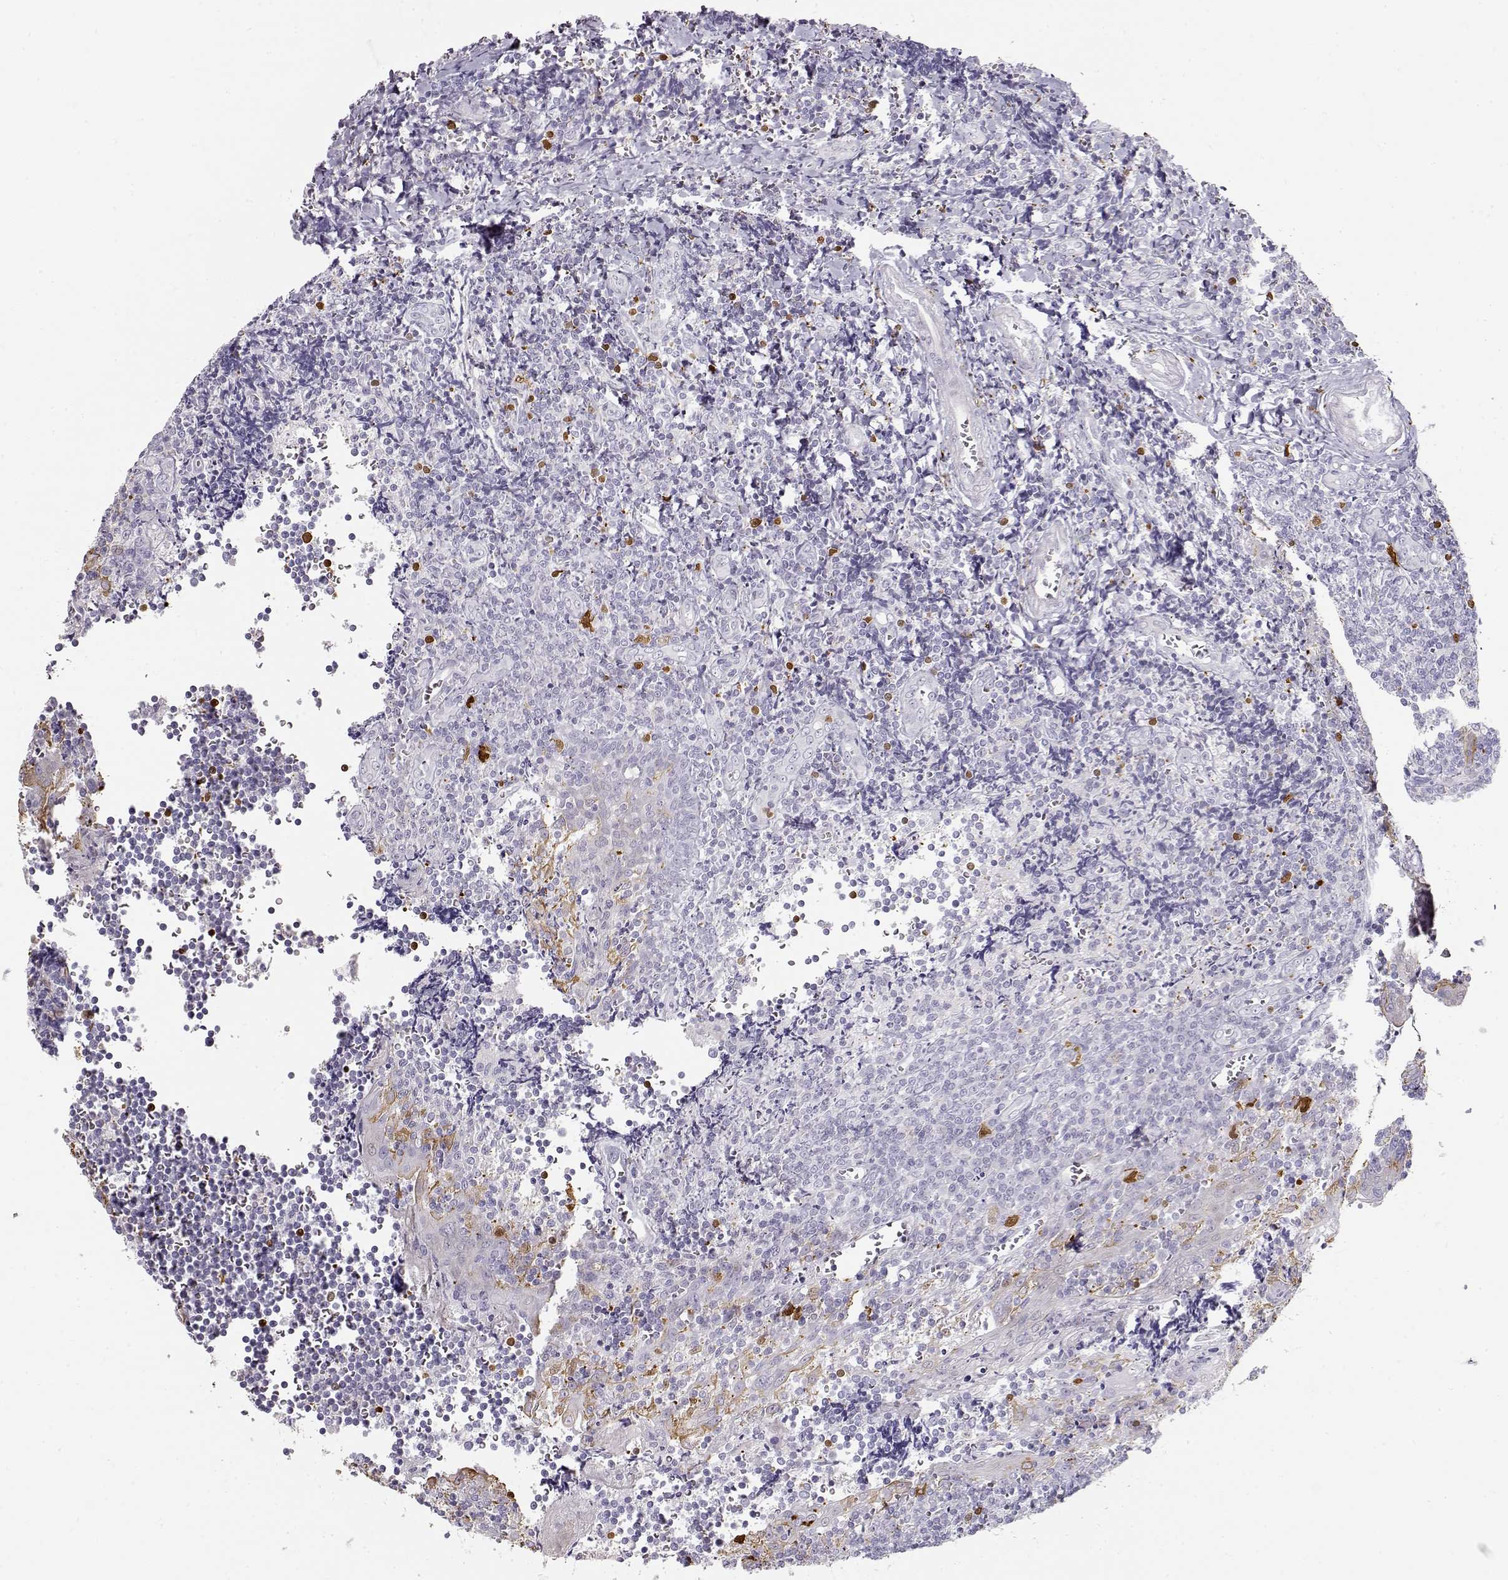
{"staining": {"intensity": "negative", "quantity": "none", "location": "none"}, "tissue": "tonsil", "cell_type": "Germinal center cells", "image_type": "normal", "snomed": [{"axis": "morphology", "description": "Normal tissue, NOS"}, {"axis": "morphology", "description": "Inflammation, NOS"}, {"axis": "topography", "description": "Tonsil"}], "caption": "DAB immunohistochemical staining of unremarkable tonsil shows no significant expression in germinal center cells. (Stains: DAB immunohistochemistry (IHC) with hematoxylin counter stain, Microscopy: brightfield microscopy at high magnification).", "gene": "S100B", "patient": {"sex": "female", "age": 31}}